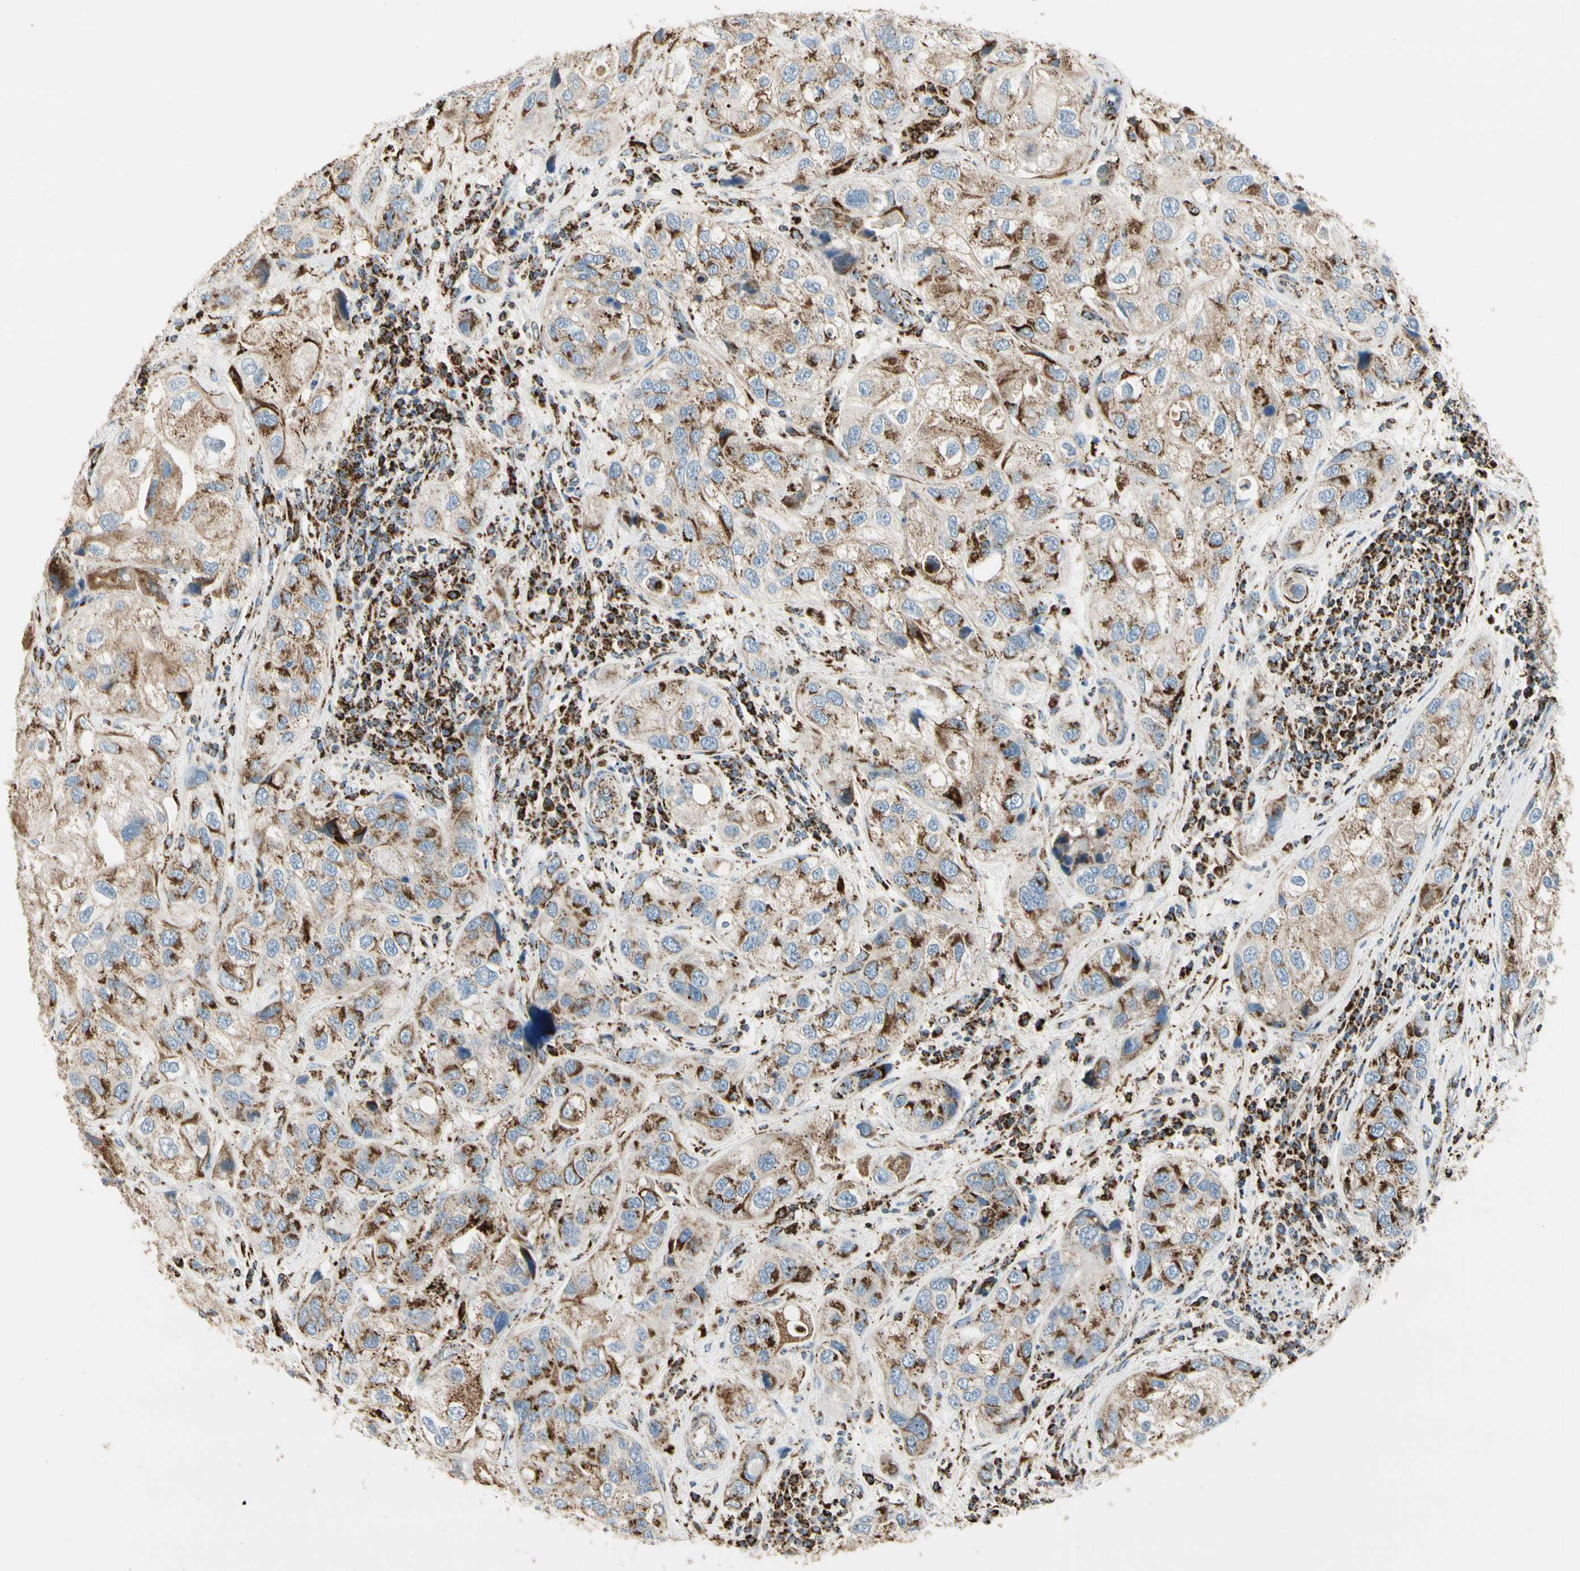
{"staining": {"intensity": "moderate", "quantity": ">75%", "location": "cytoplasmic/membranous"}, "tissue": "urothelial cancer", "cell_type": "Tumor cells", "image_type": "cancer", "snomed": [{"axis": "morphology", "description": "Urothelial carcinoma, High grade"}, {"axis": "topography", "description": "Urinary bladder"}], "caption": "IHC staining of urothelial cancer, which demonstrates medium levels of moderate cytoplasmic/membranous expression in approximately >75% of tumor cells indicating moderate cytoplasmic/membranous protein staining. The staining was performed using DAB (brown) for protein detection and nuclei were counterstained in hematoxylin (blue).", "gene": "ME2", "patient": {"sex": "female", "age": 64}}